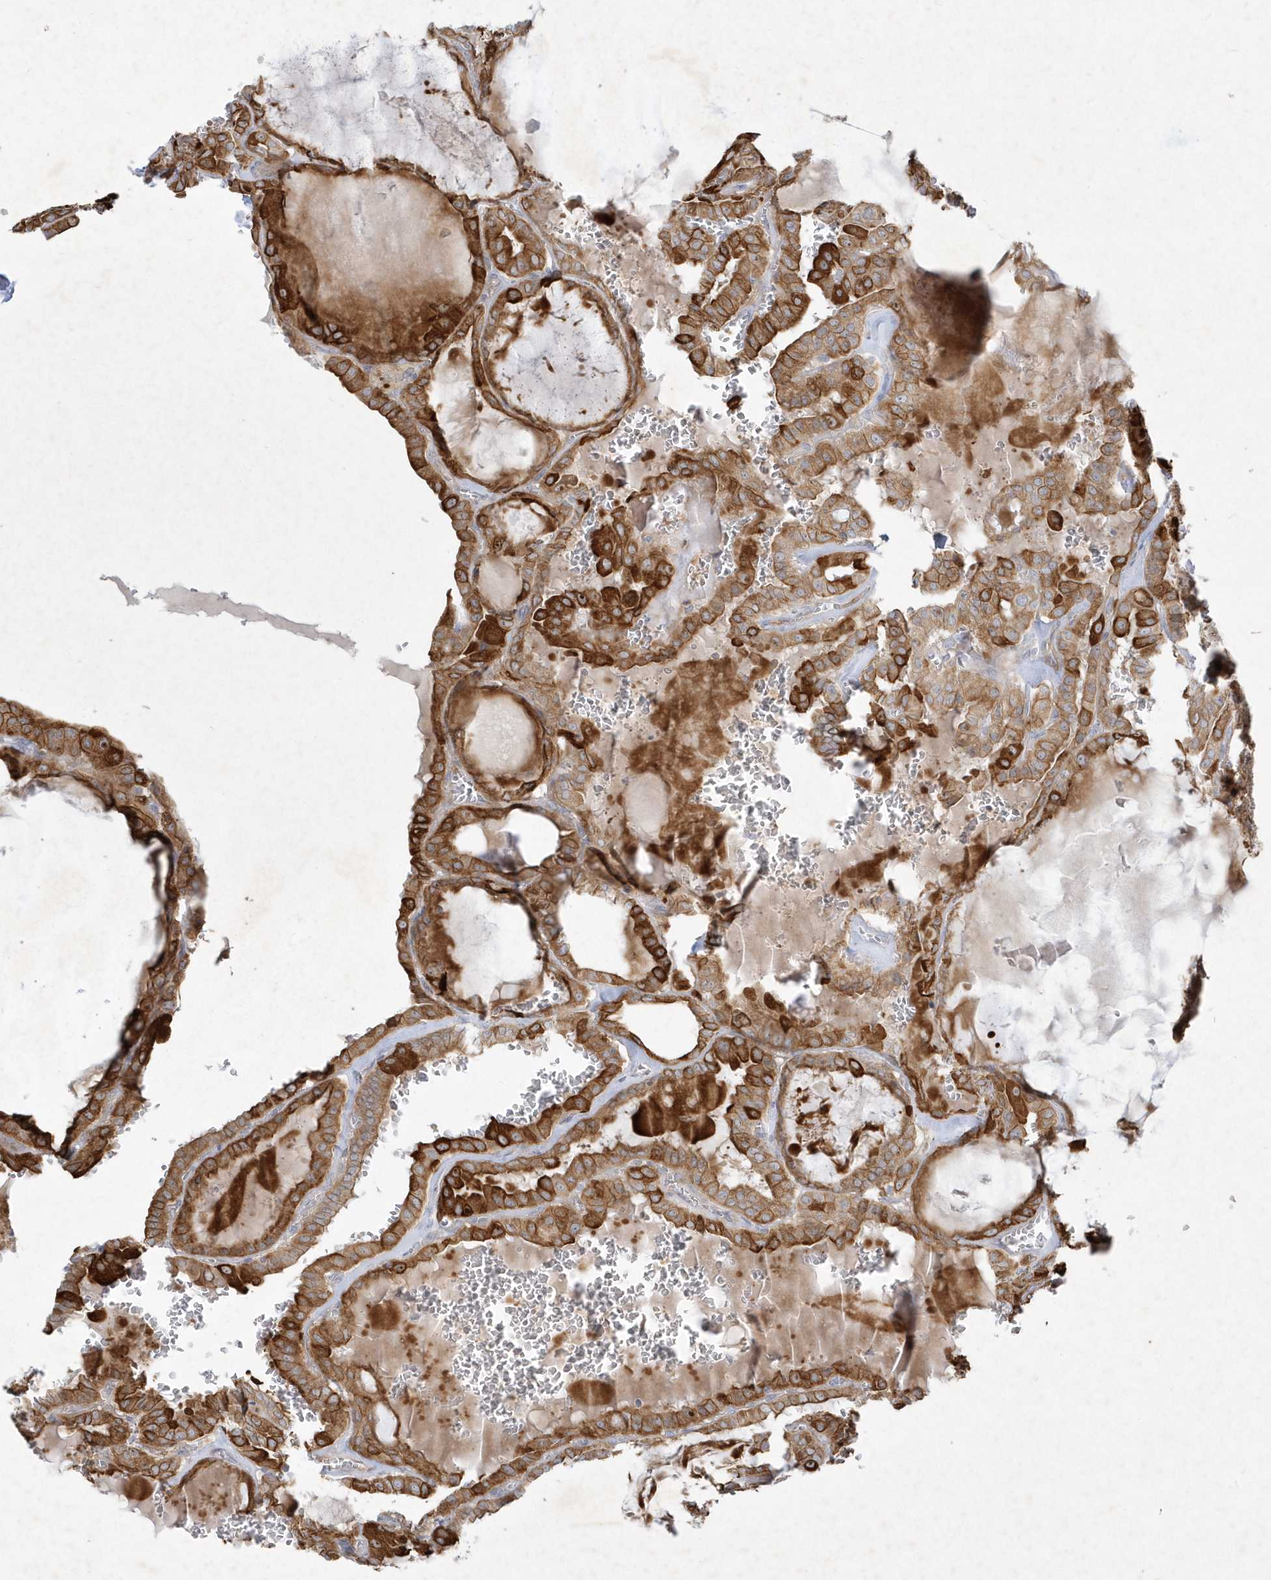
{"staining": {"intensity": "strong", "quantity": ">75%", "location": "cytoplasmic/membranous"}, "tissue": "thyroid cancer", "cell_type": "Tumor cells", "image_type": "cancer", "snomed": [{"axis": "morphology", "description": "Papillary adenocarcinoma, NOS"}, {"axis": "topography", "description": "Thyroid gland"}], "caption": "An image showing strong cytoplasmic/membranous positivity in approximately >75% of tumor cells in thyroid cancer, as visualized by brown immunohistochemical staining.", "gene": "LARS1", "patient": {"sex": "male", "age": 52}}